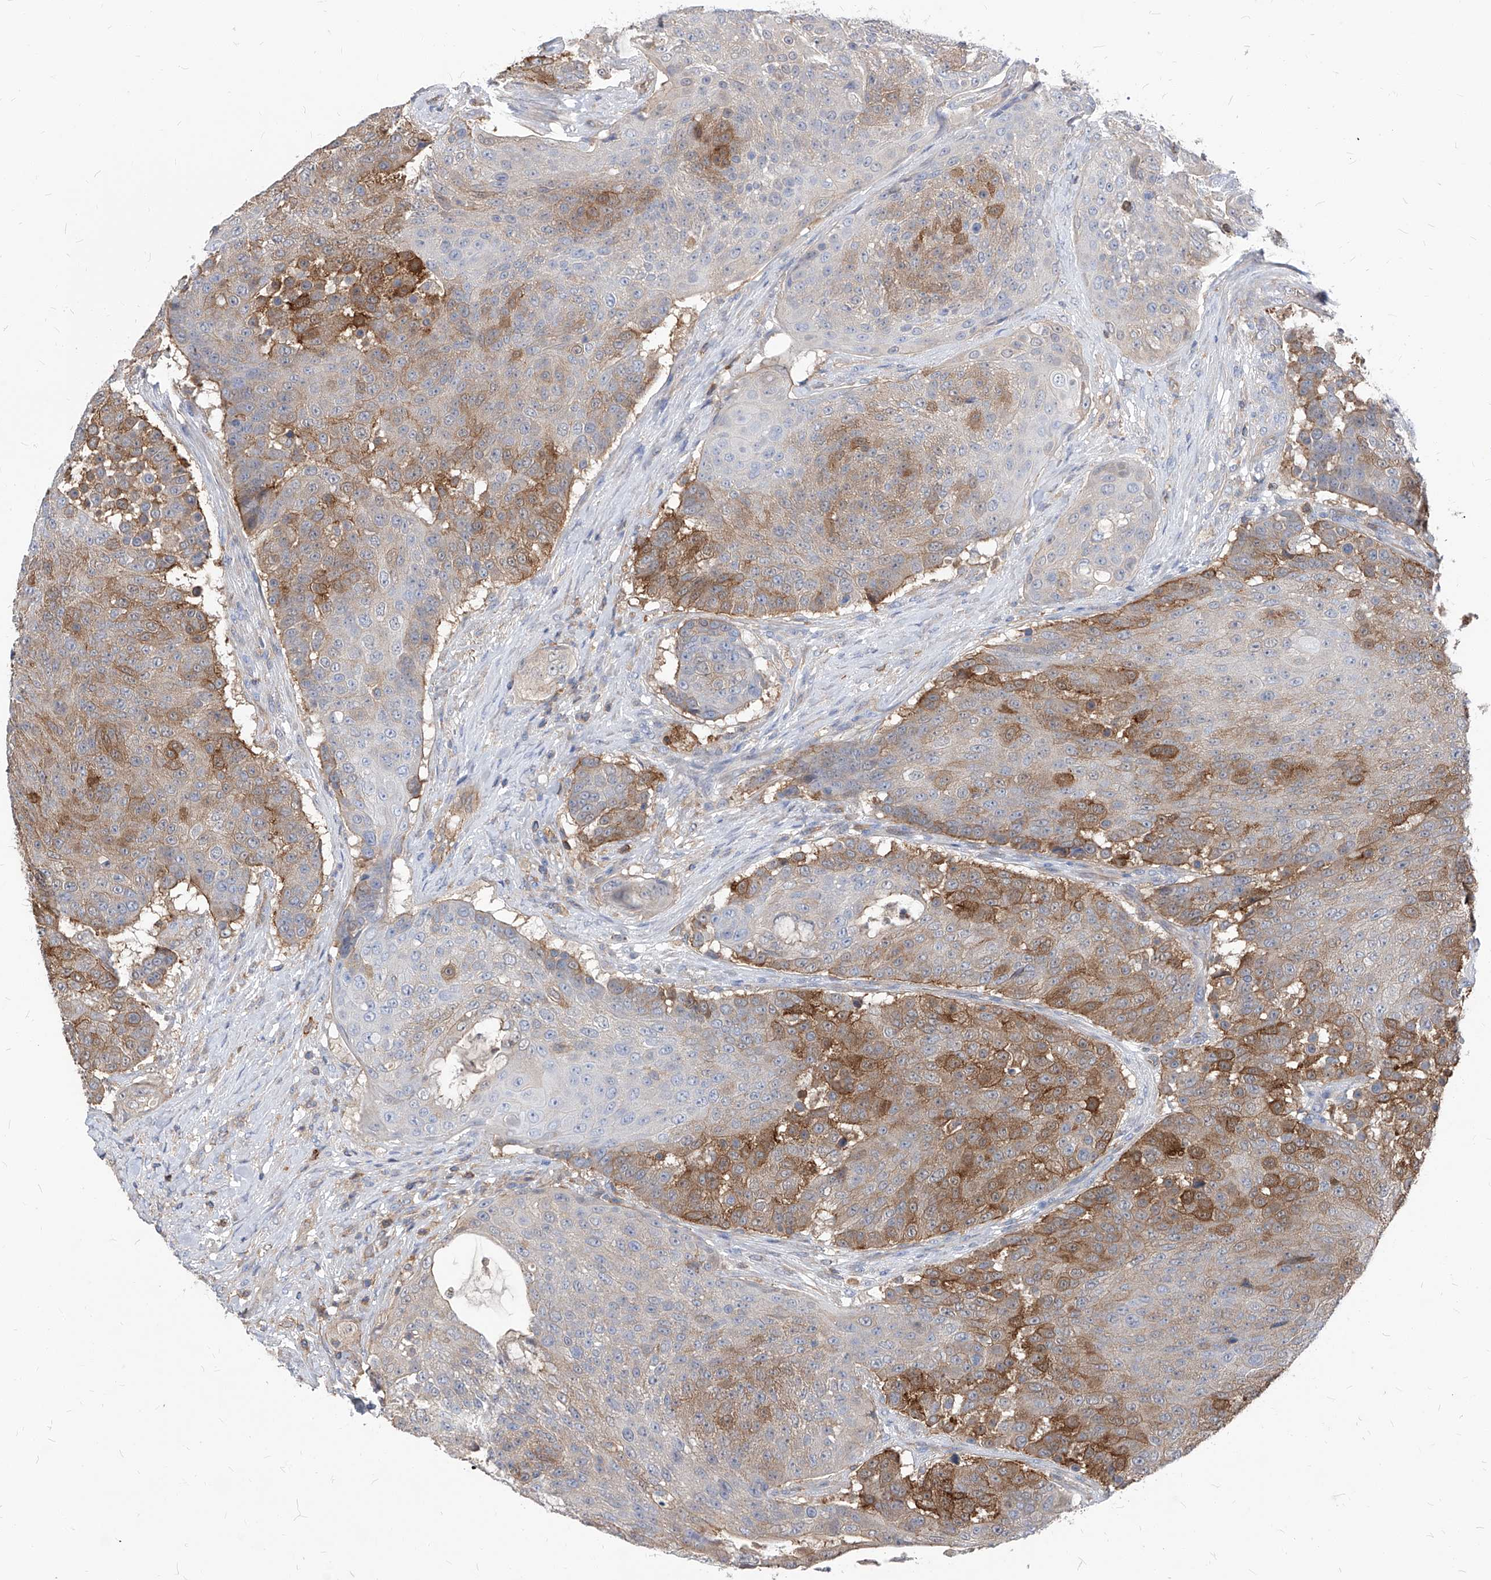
{"staining": {"intensity": "moderate", "quantity": "<25%", "location": "cytoplasmic/membranous"}, "tissue": "urothelial cancer", "cell_type": "Tumor cells", "image_type": "cancer", "snomed": [{"axis": "morphology", "description": "Urothelial carcinoma, High grade"}, {"axis": "topography", "description": "Urinary bladder"}], "caption": "Immunohistochemical staining of human high-grade urothelial carcinoma exhibits low levels of moderate cytoplasmic/membranous positivity in approximately <25% of tumor cells.", "gene": "ABRACL", "patient": {"sex": "female", "age": 63}}